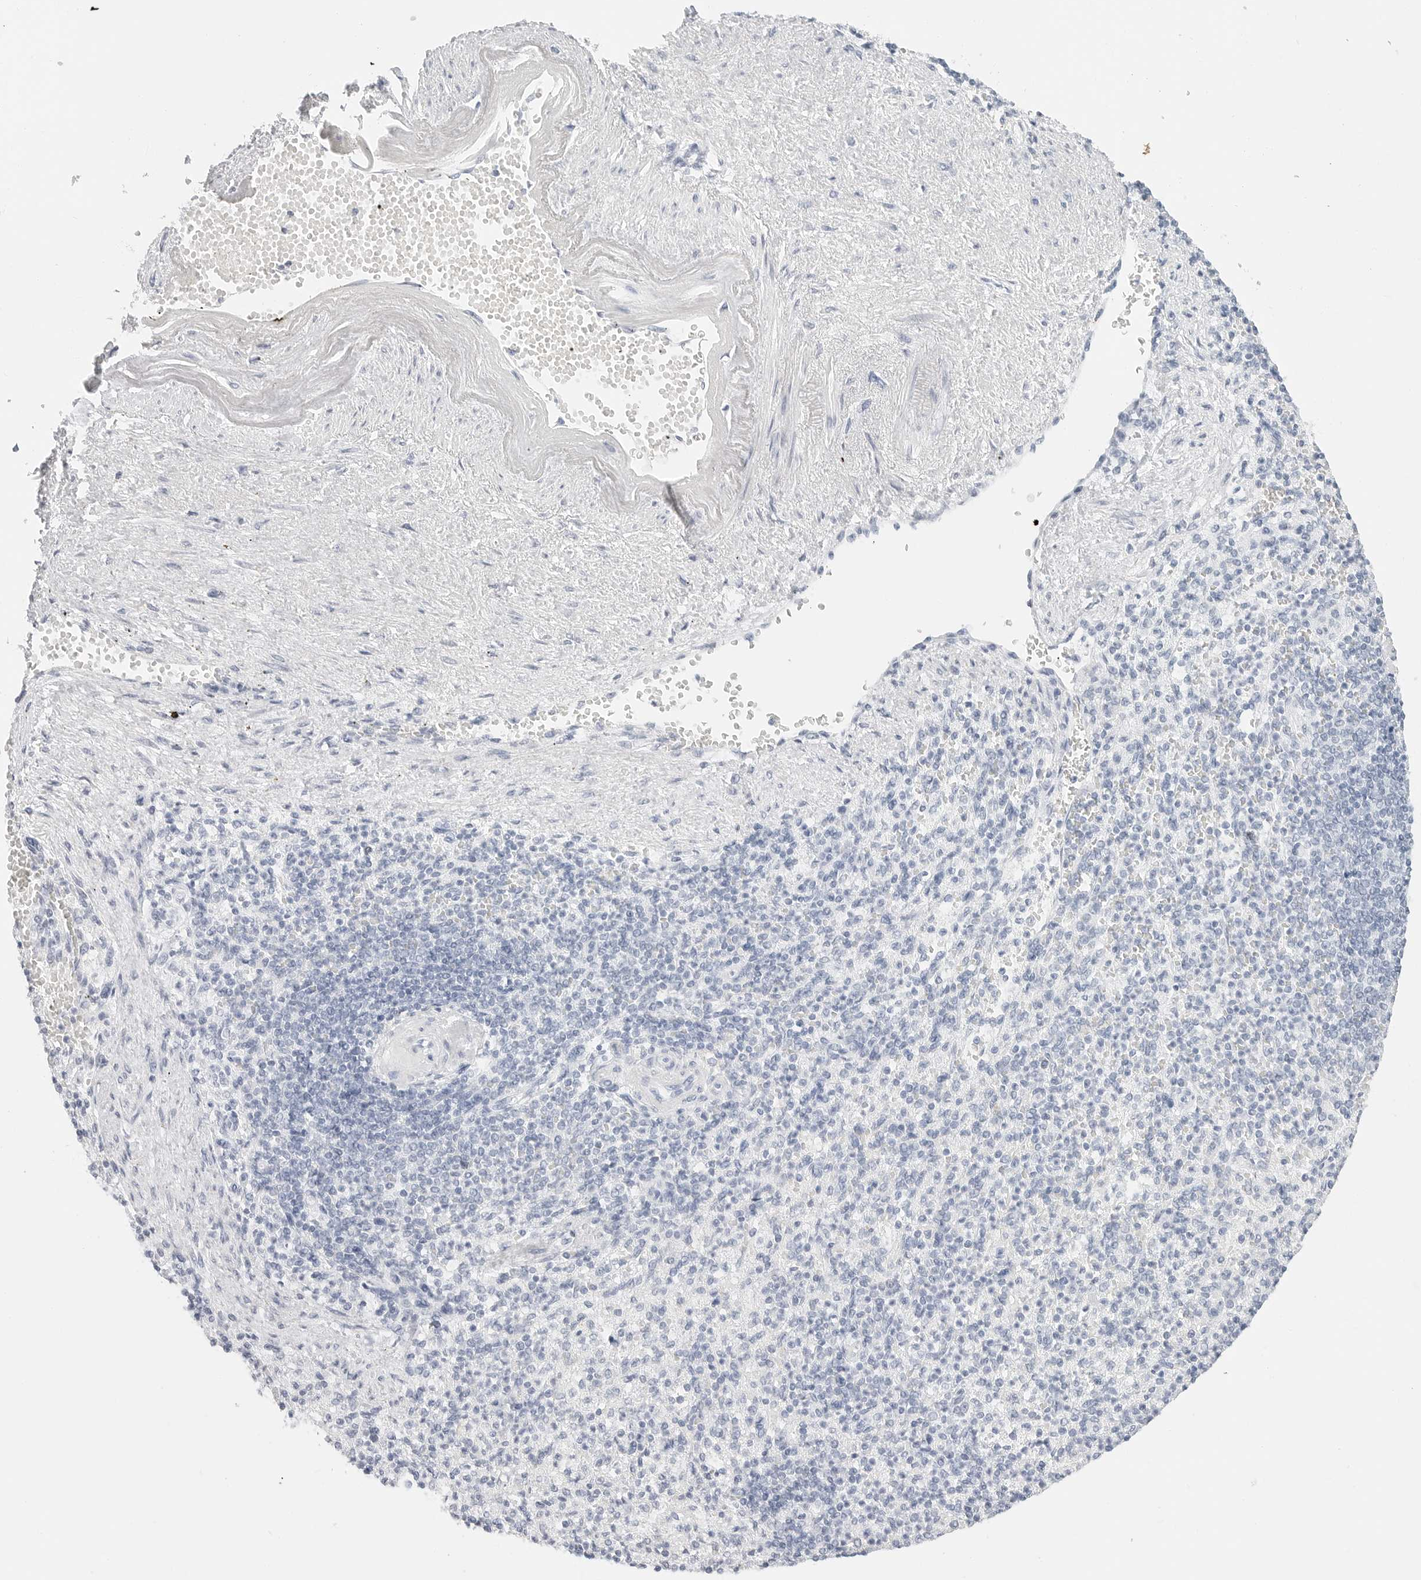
{"staining": {"intensity": "negative", "quantity": "none", "location": "none"}, "tissue": "spleen", "cell_type": "Cells in red pulp", "image_type": "normal", "snomed": [{"axis": "morphology", "description": "Normal tissue, NOS"}, {"axis": "topography", "description": "Spleen"}], "caption": "Histopathology image shows no significant protein expression in cells in red pulp of normal spleen.", "gene": "TFF2", "patient": {"sex": "female", "age": 74}}